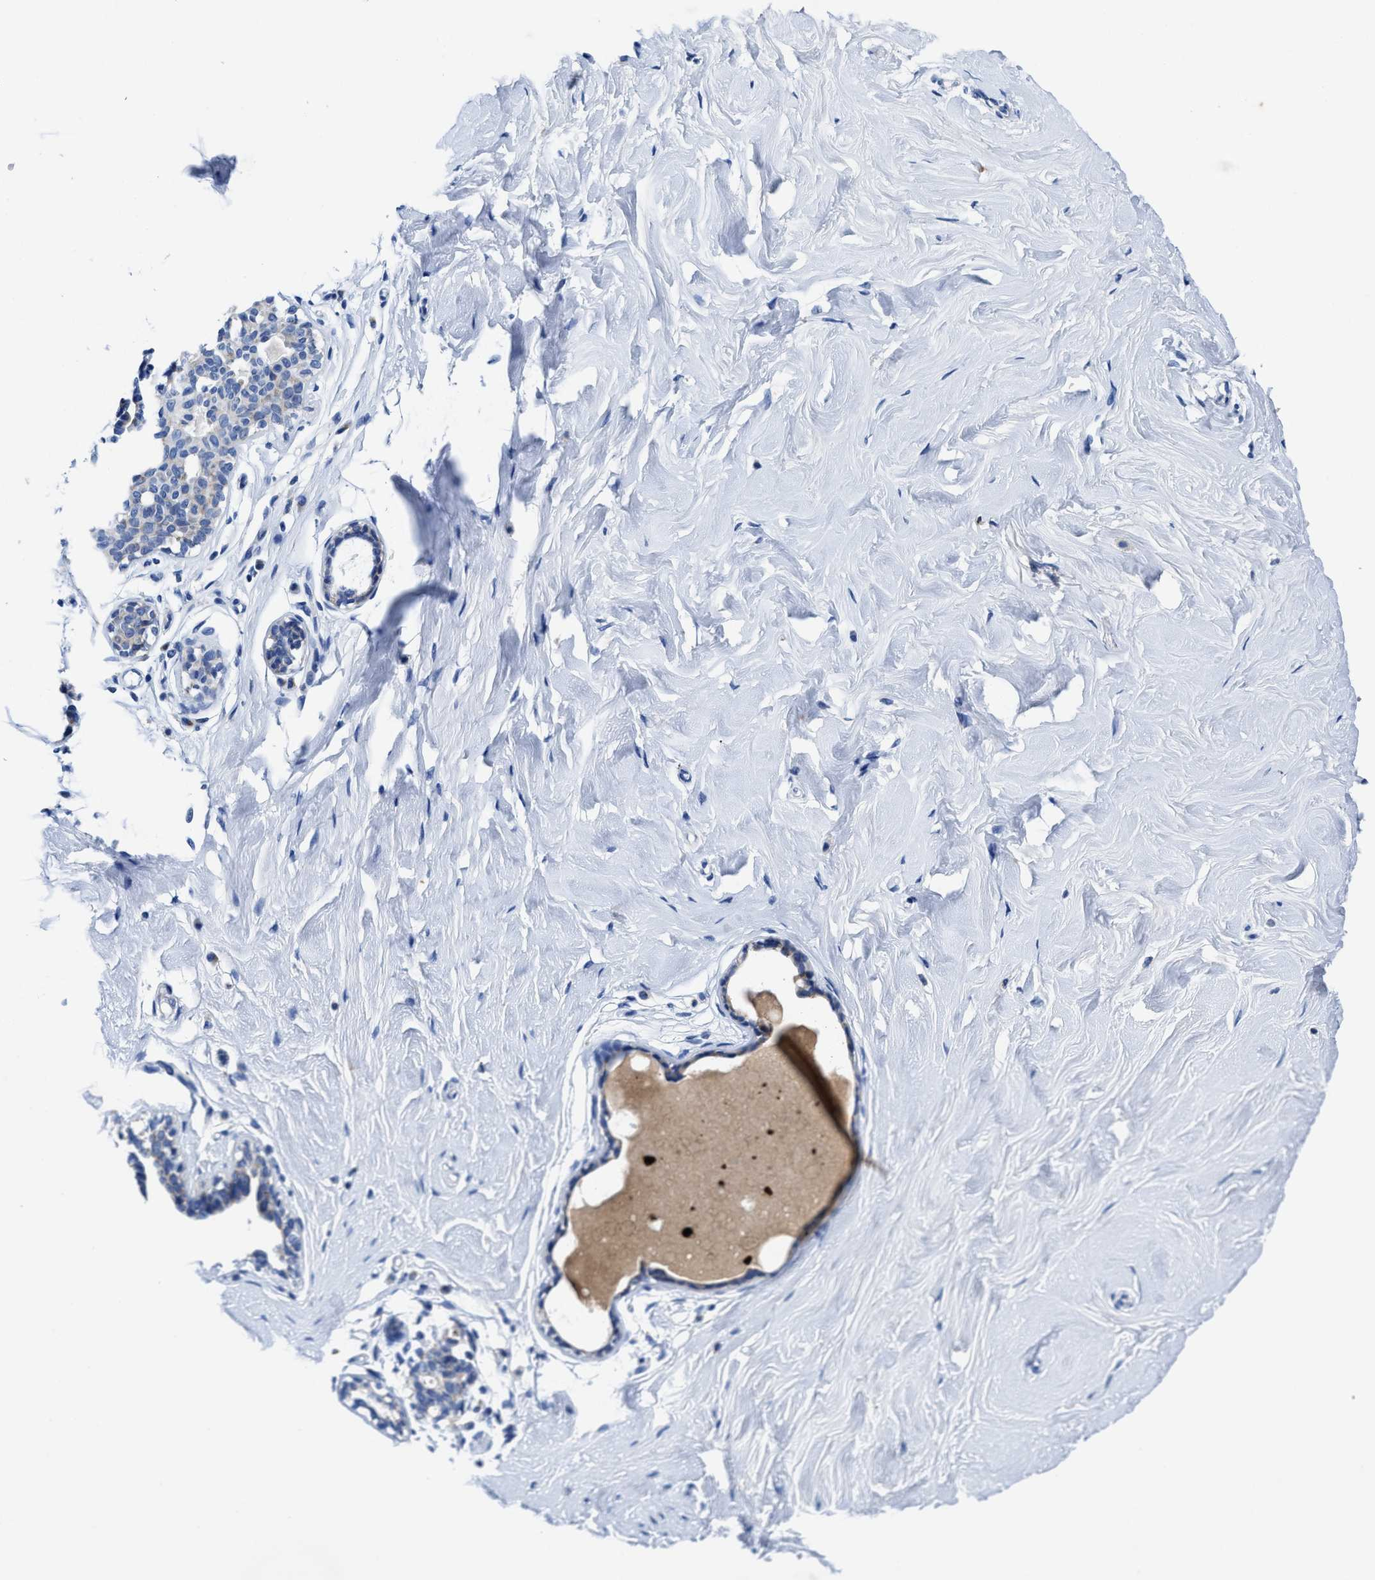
{"staining": {"intensity": "negative", "quantity": "none", "location": "none"}, "tissue": "breast", "cell_type": "Adipocytes", "image_type": "normal", "snomed": [{"axis": "morphology", "description": "Normal tissue, NOS"}, {"axis": "topography", "description": "Breast"}], "caption": "IHC of normal human breast displays no positivity in adipocytes. (Immunohistochemistry, brightfield microscopy, high magnification).", "gene": "TBRG4", "patient": {"sex": "female", "age": 23}}